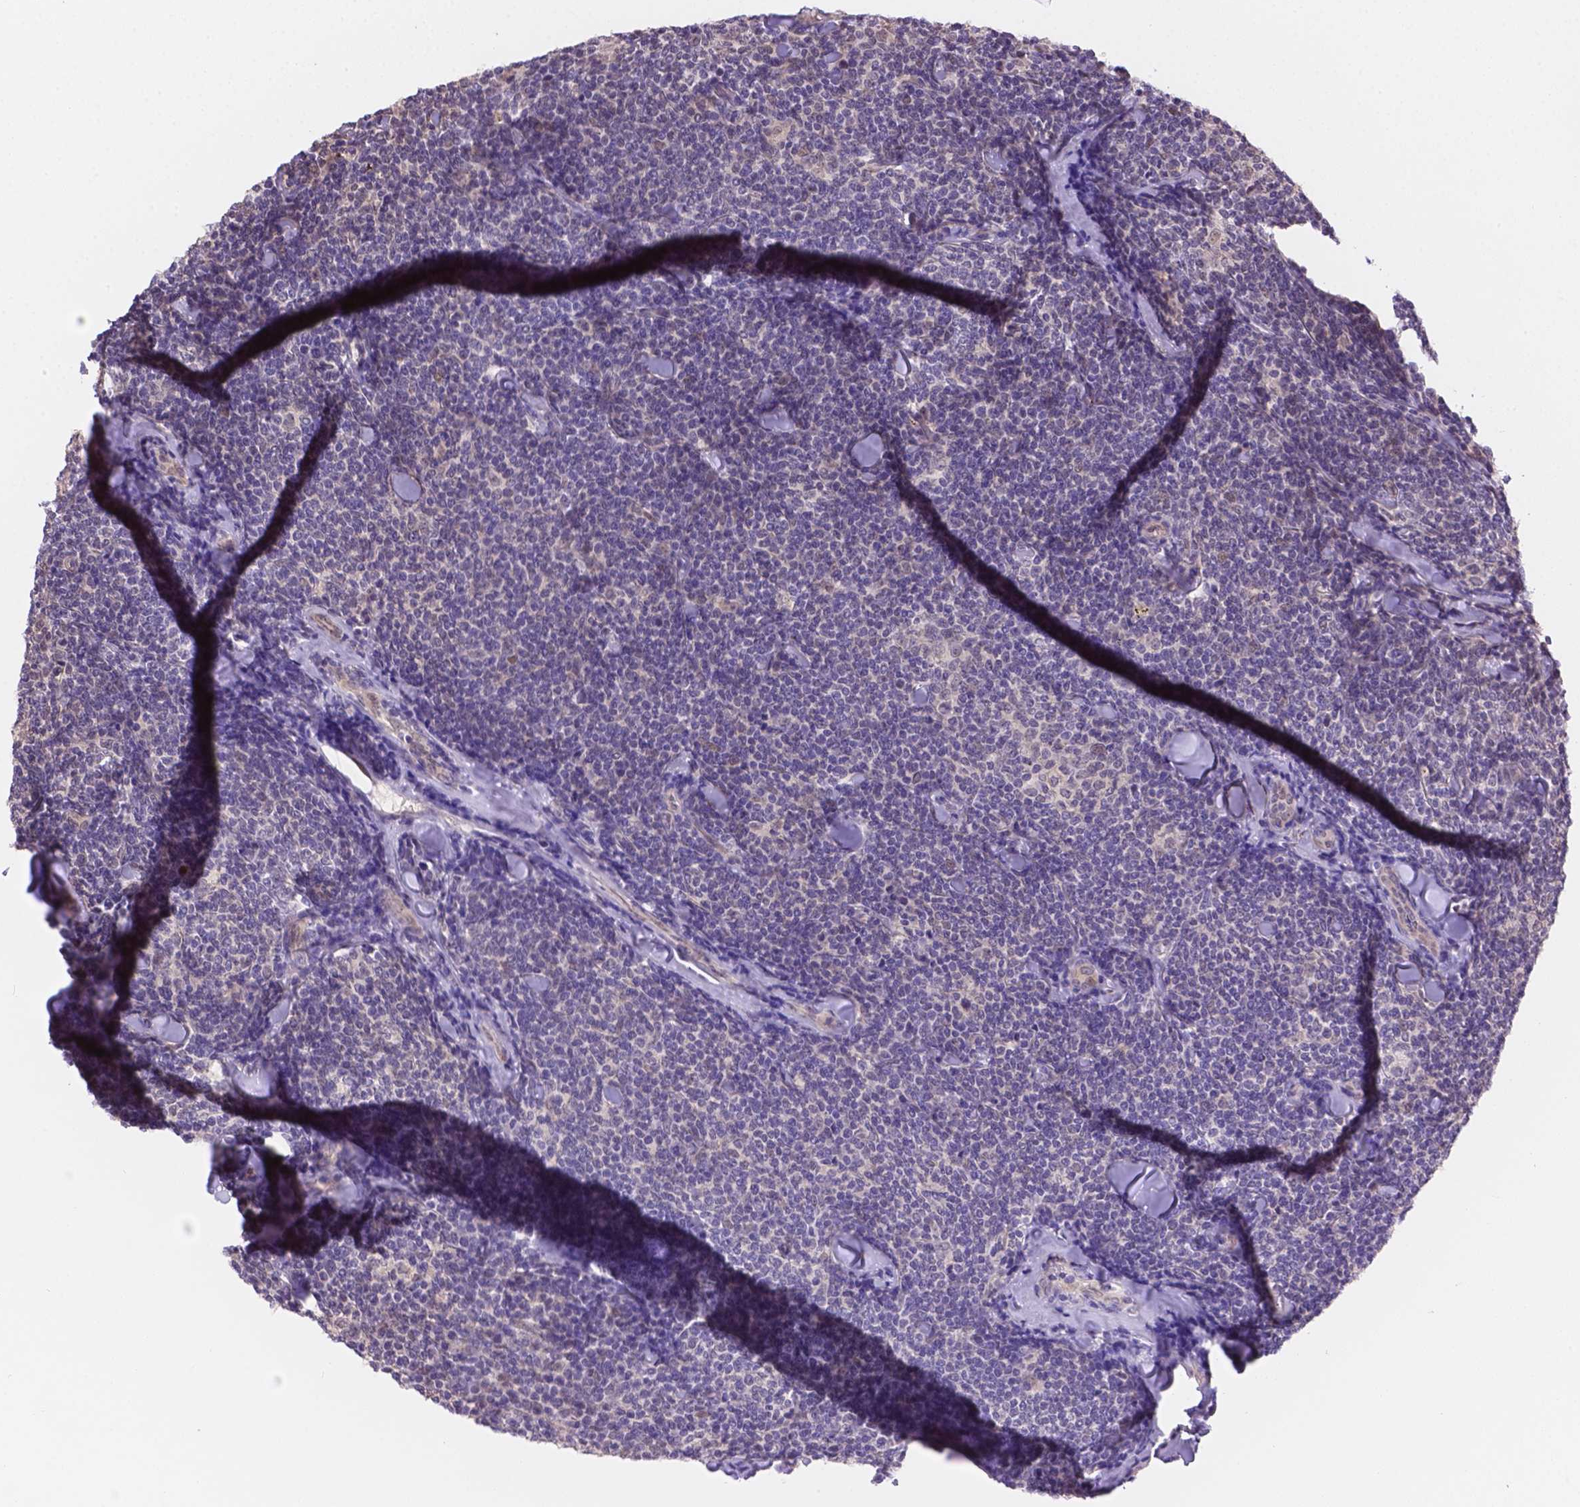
{"staining": {"intensity": "negative", "quantity": "none", "location": "none"}, "tissue": "lymphoma", "cell_type": "Tumor cells", "image_type": "cancer", "snomed": [{"axis": "morphology", "description": "Malignant lymphoma, non-Hodgkin's type, Low grade"}, {"axis": "topography", "description": "Lymph node"}], "caption": "Tumor cells are negative for brown protein staining in lymphoma.", "gene": "NXPE2", "patient": {"sex": "female", "age": 56}}